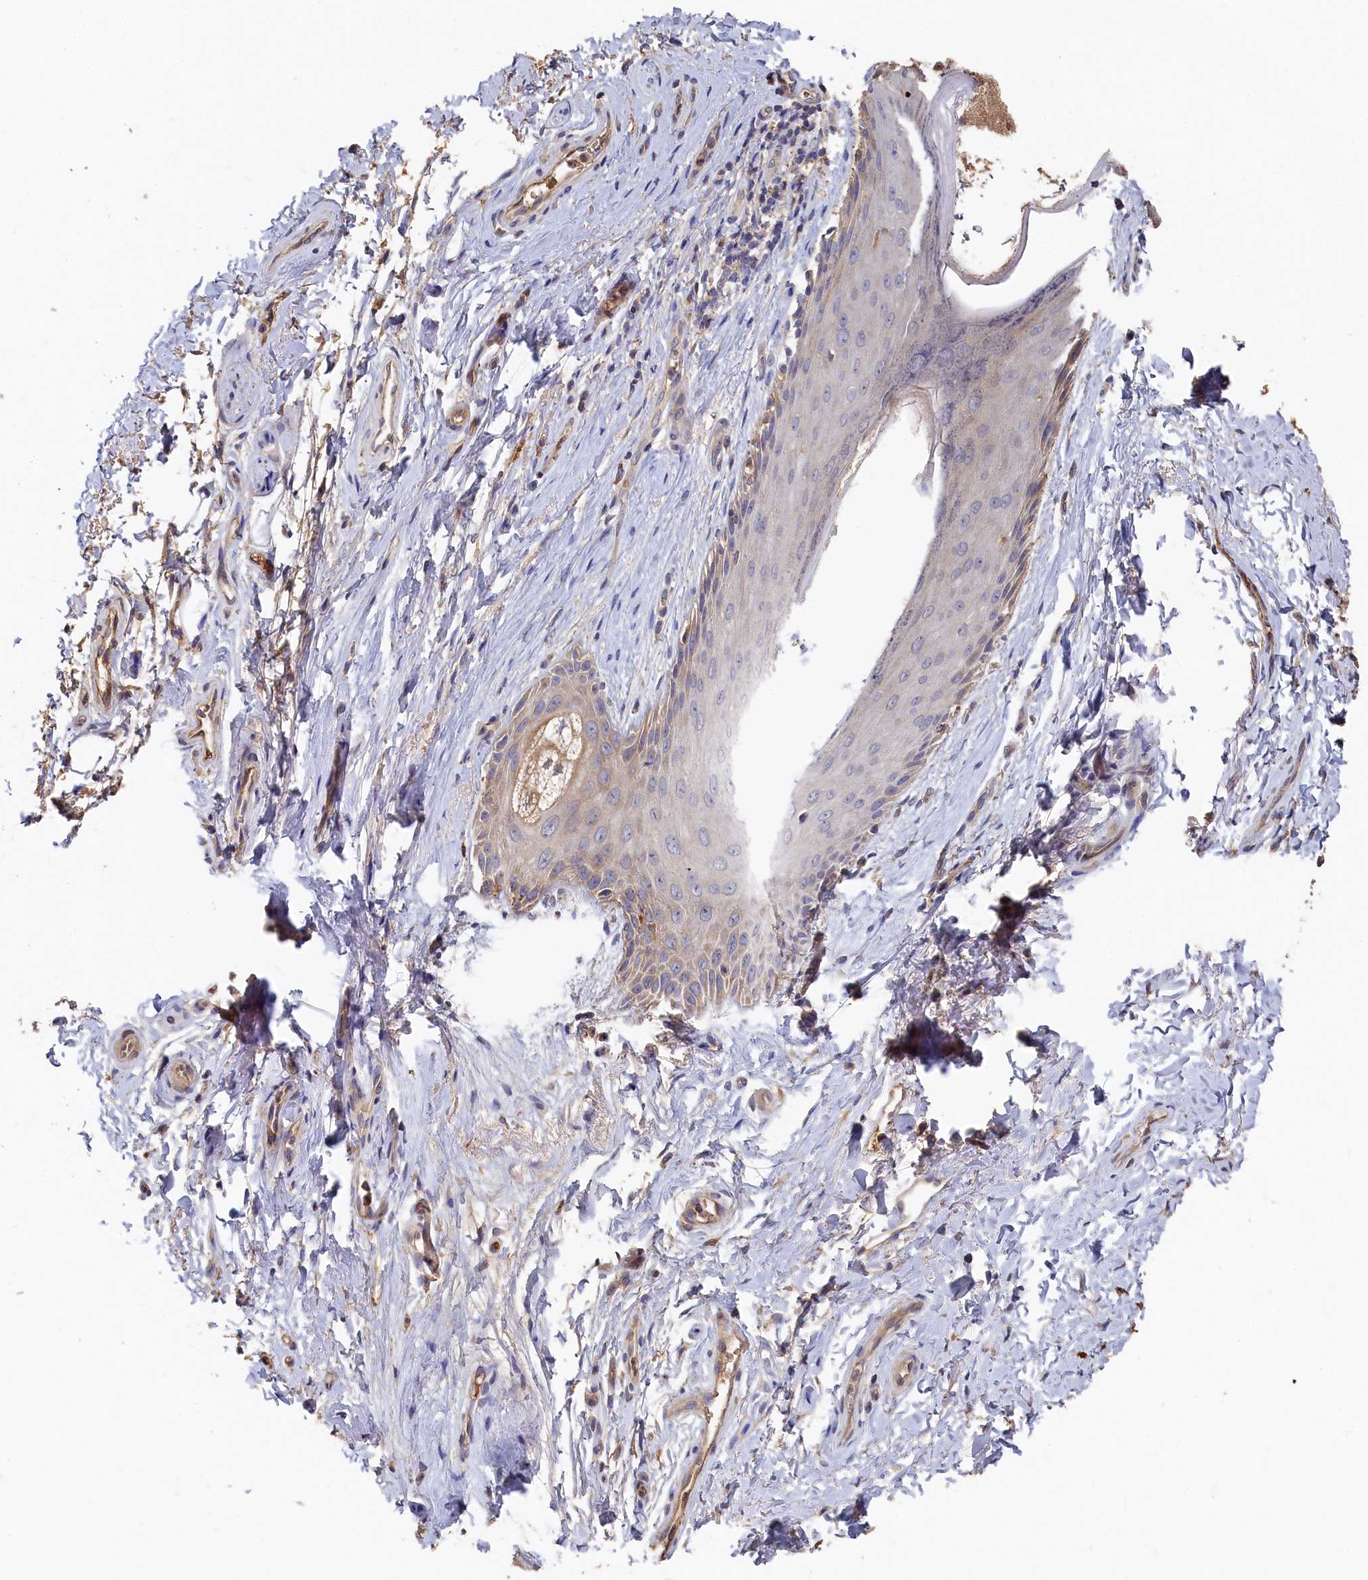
{"staining": {"intensity": "negative", "quantity": "none", "location": "none"}, "tissue": "skin", "cell_type": "Epidermal cells", "image_type": "normal", "snomed": [{"axis": "morphology", "description": "Normal tissue, NOS"}, {"axis": "topography", "description": "Anal"}], "caption": "Immunohistochemistry of unremarkable human skin exhibits no positivity in epidermal cells.", "gene": "DHRS11", "patient": {"sex": "male", "age": 44}}